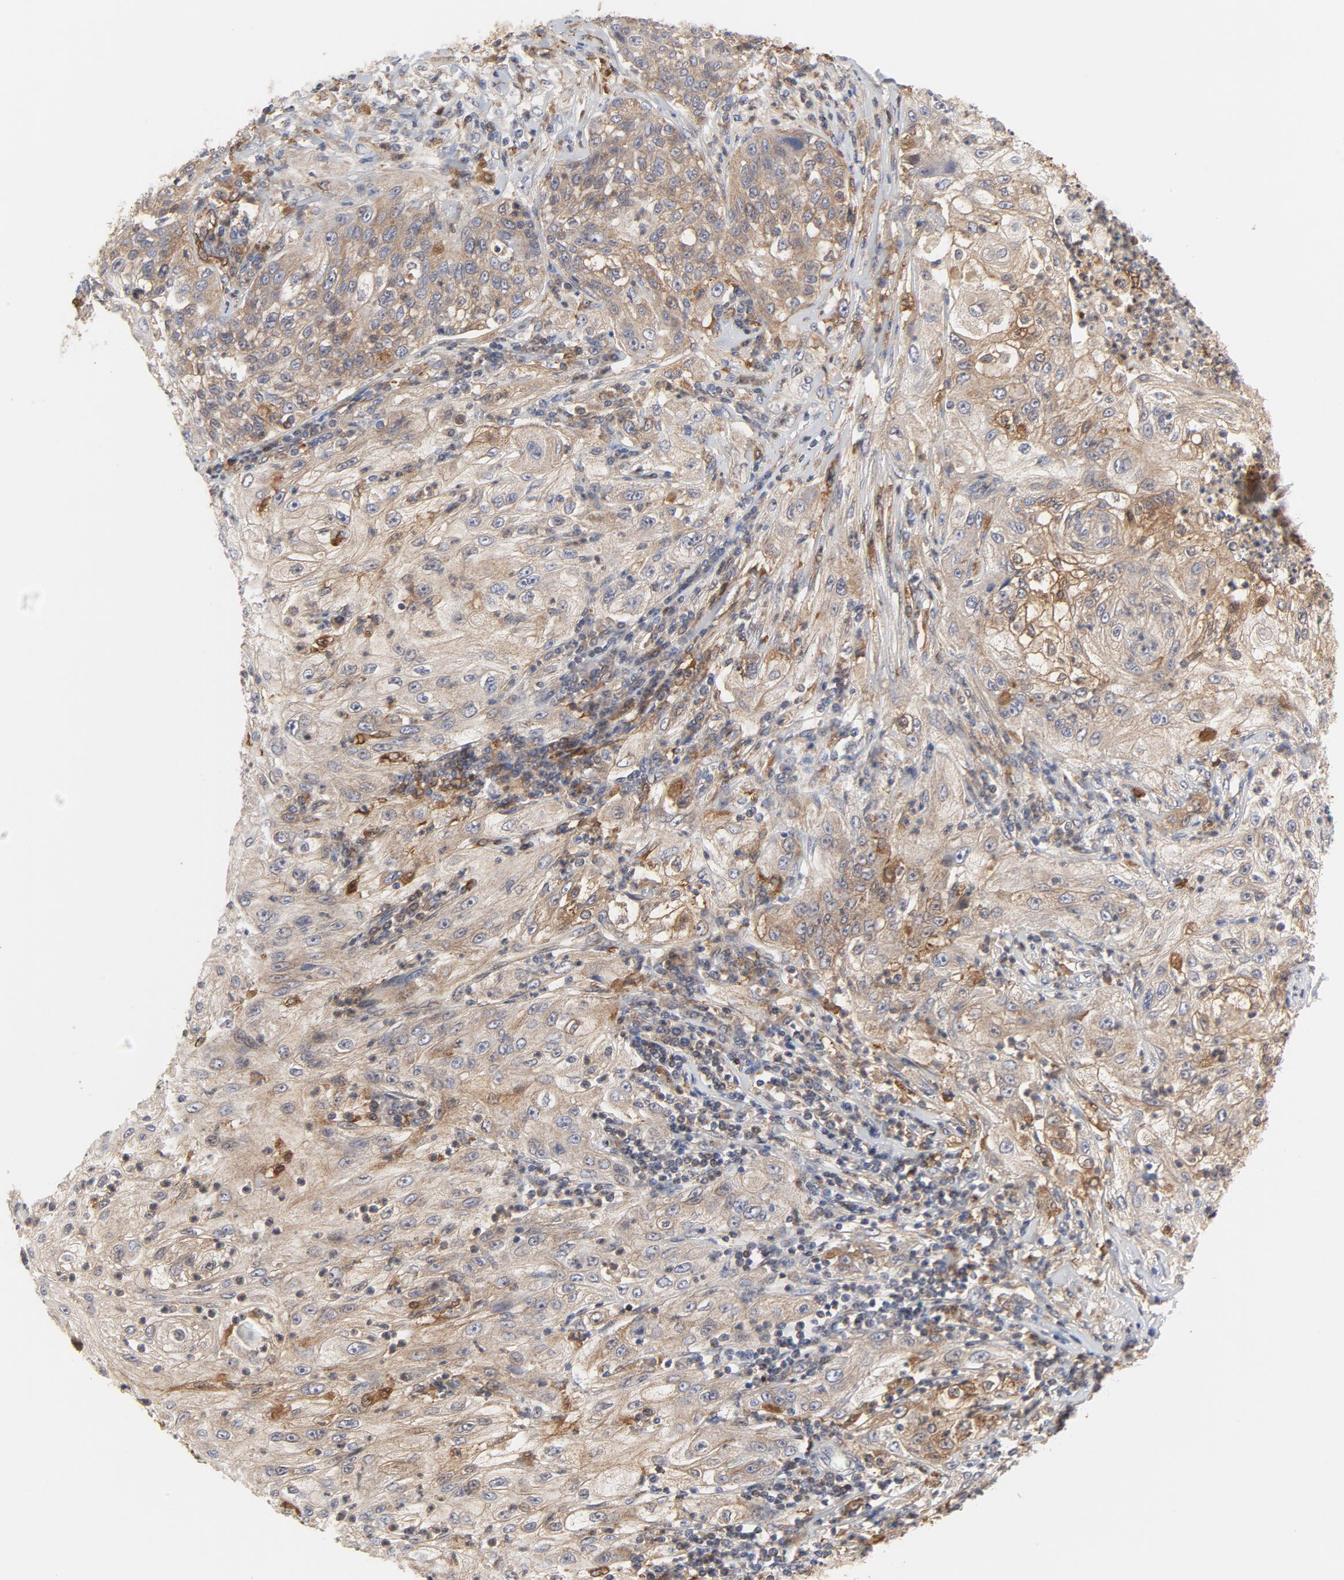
{"staining": {"intensity": "moderate", "quantity": ">75%", "location": "cytoplasmic/membranous"}, "tissue": "lung cancer", "cell_type": "Tumor cells", "image_type": "cancer", "snomed": [{"axis": "morphology", "description": "Inflammation, NOS"}, {"axis": "morphology", "description": "Squamous cell carcinoma, NOS"}, {"axis": "topography", "description": "Lymph node"}, {"axis": "topography", "description": "Soft tissue"}, {"axis": "topography", "description": "Lung"}], "caption": "Immunohistochemistry (DAB (3,3'-diaminobenzidine)) staining of human lung cancer shows moderate cytoplasmic/membranous protein staining in approximately >75% of tumor cells.", "gene": "RAPGEF4", "patient": {"sex": "male", "age": 66}}